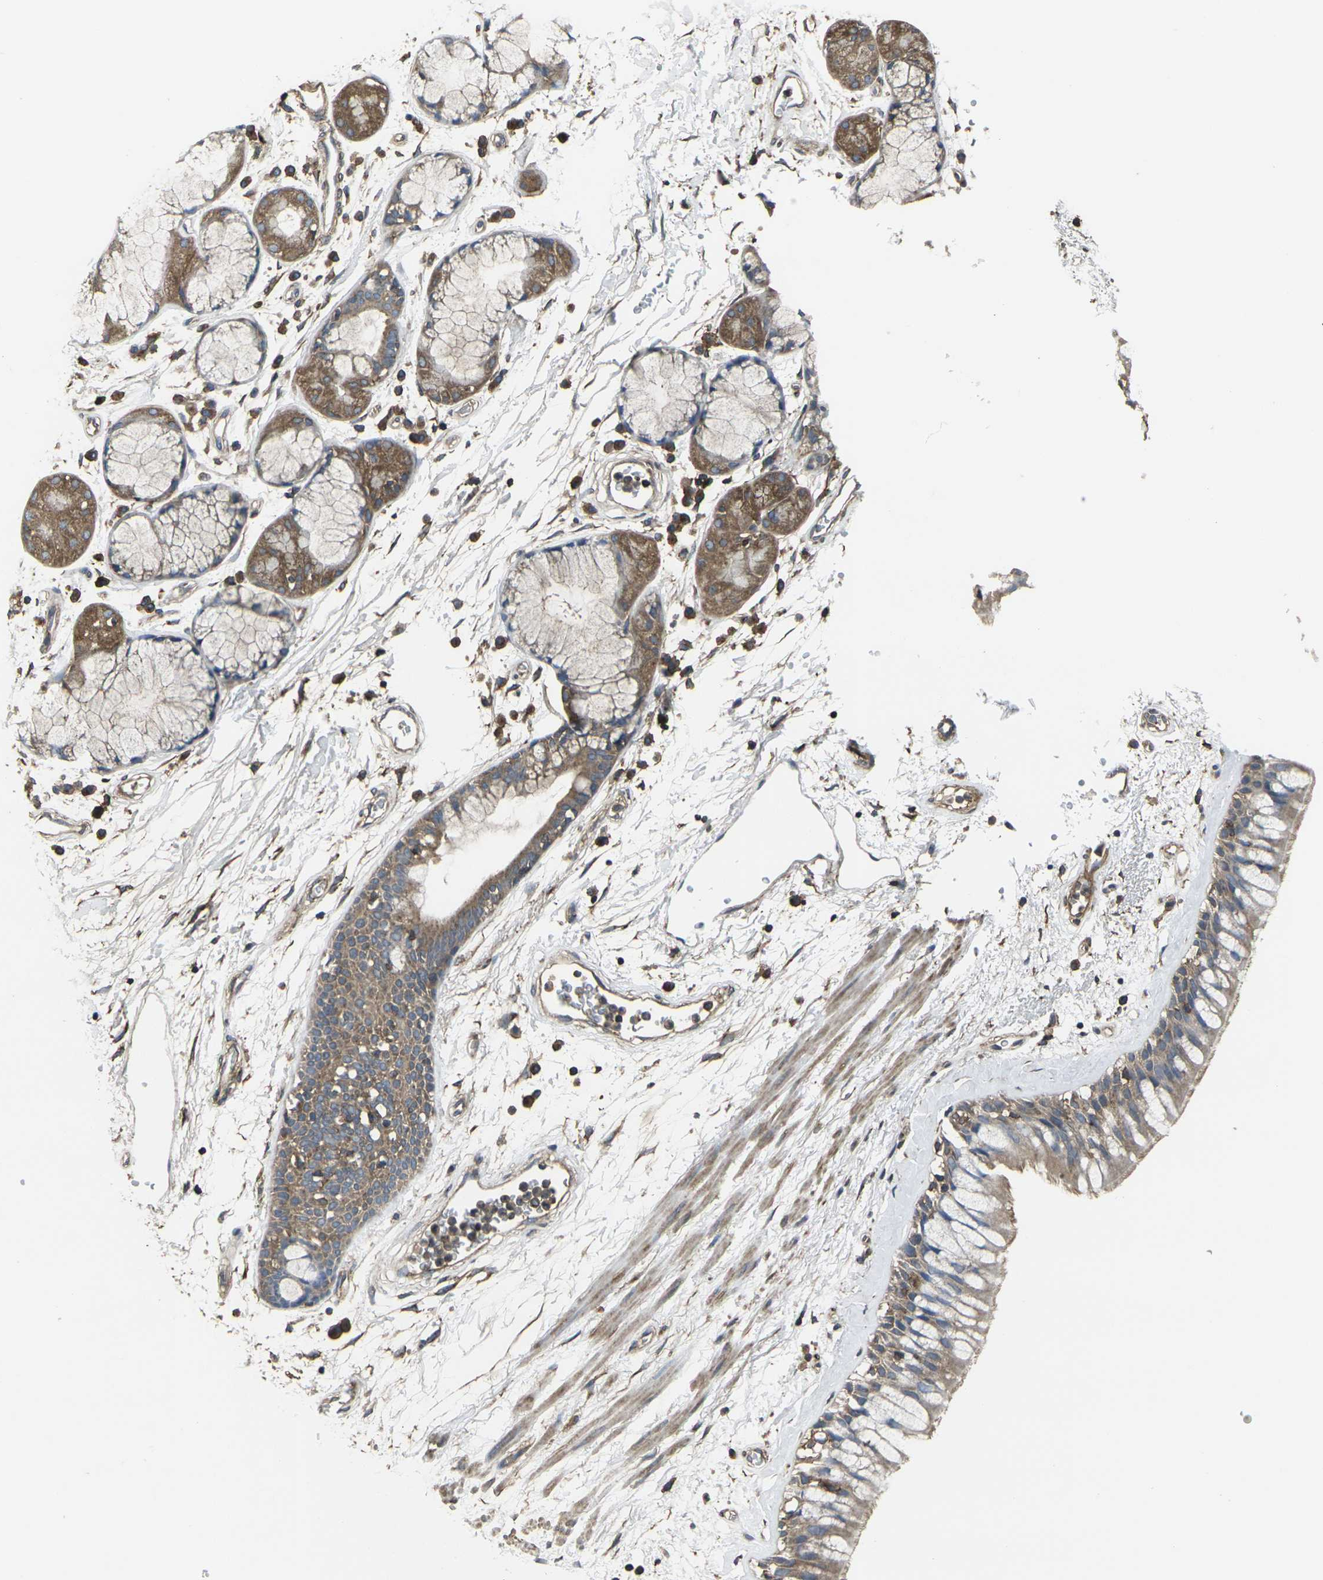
{"staining": {"intensity": "weak", "quantity": "25%-75%", "location": "cytoplasmic/membranous"}, "tissue": "bronchus", "cell_type": "Respiratory epithelial cells", "image_type": "normal", "snomed": [{"axis": "morphology", "description": "Normal tissue, NOS"}, {"axis": "morphology", "description": "Adenocarcinoma, NOS"}, {"axis": "topography", "description": "Bronchus"}, {"axis": "topography", "description": "Lung"}], "caption": "Immunohistochemical staining of unremarkable human bronchus displays low levels of weak cytoplasmic/membranous expression in about 25%-75% of respiratory epithelial cells. The protein of interest is shown in brown color, while the nuclei are stained blue.", "gene": "PRKACB", "patient": {"sex": "female", "age": 54}}